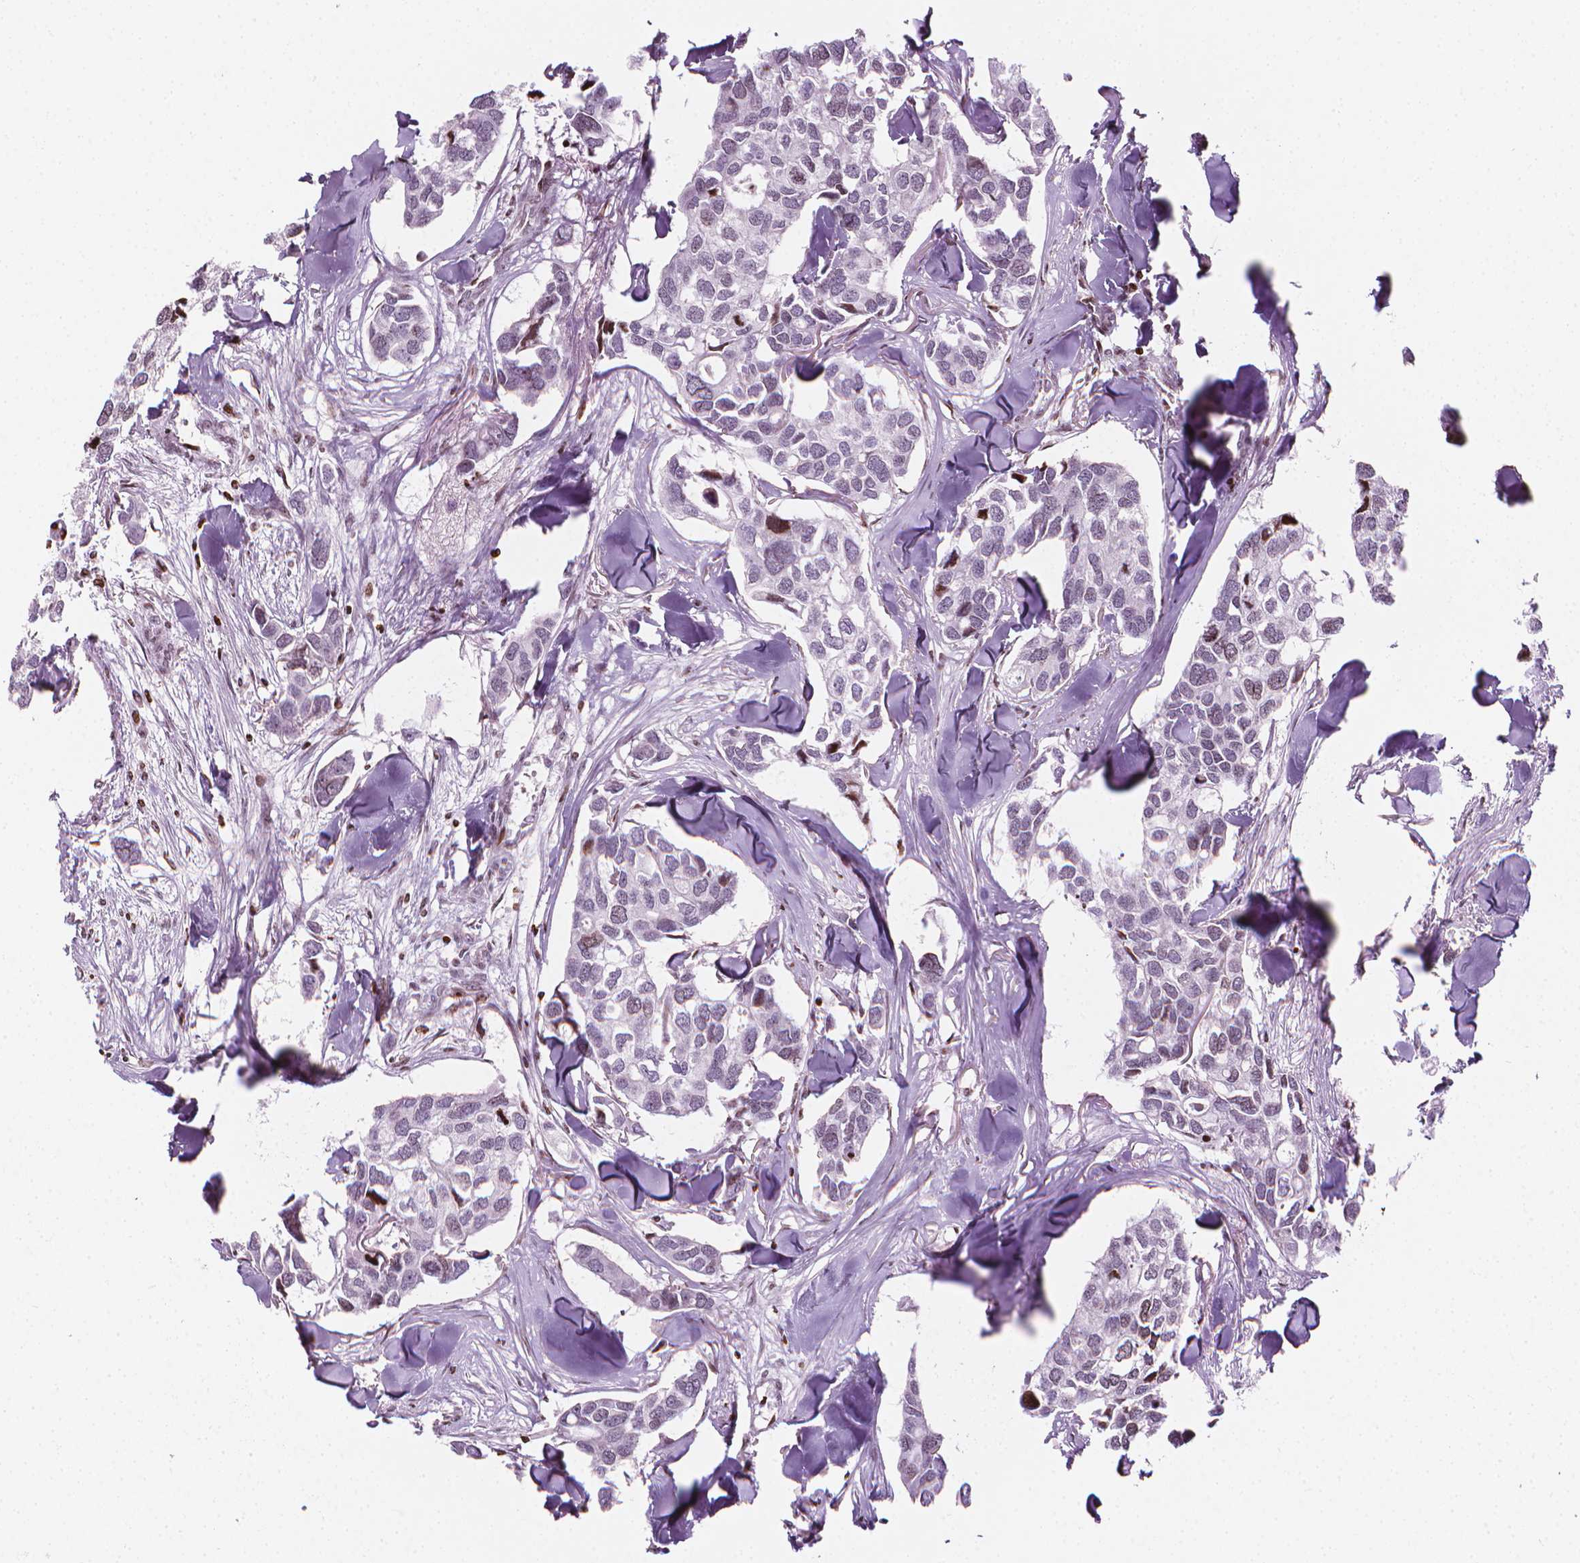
{"staining": {"intensity": "negative", "quantity": "none", "location": "none"}, "tissue": "breast cancer", "cell_type": "Tumor cells", "image_type": "cancer", "snomed": [{"axis": "morphology", "description": "Duct carcinoma"}, {"axis": "topography", "description": "Breast"}], "caption": "Human invasive ductal carcinoma (breast) stained for a protein using IHC displays no staining in tumor cells.", "gene": "PIP4K2A", "patient": {"sex": "female", "age": 83}}